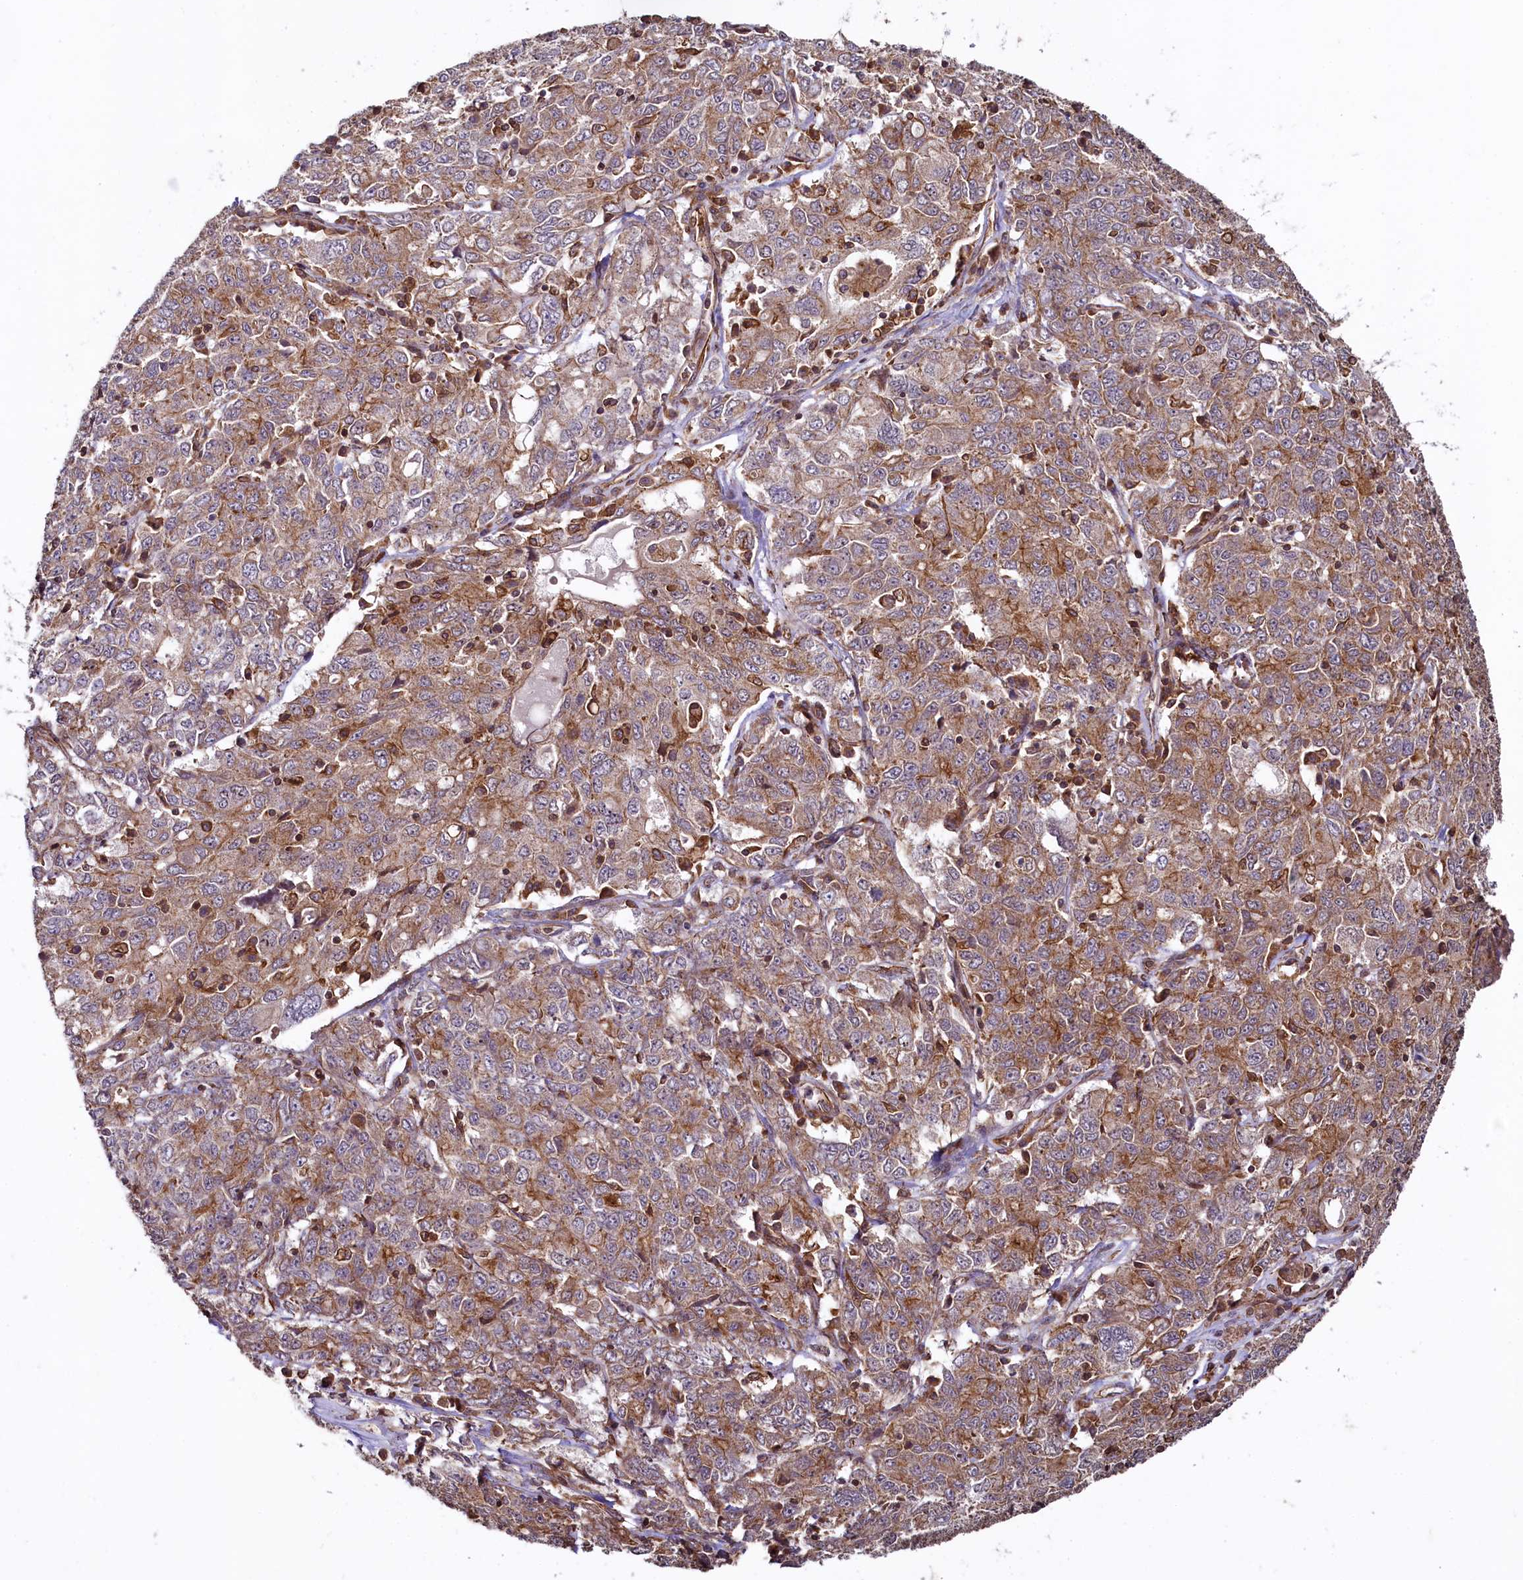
{"staining": {"intensity": "moderate", "quantity": ">75%", "location": "cytoplasmic/membranous"}, "tissue": "ovarian cancer", "cell_type": "Tumor cells", "image_type": "cancer", "snomed": [{"axis": "morphology", "description": "Carcinoma, endometroid"}, {"axis": "topography", "description": "Ovary"}], "caption": "A micrograph of human endometroid carcinoma (ovarian) stained for a protein exhibits moderate cytoplasmic/membranous brown staining in tumor cells. Using DAB (brown) and hematoxylin (blue) stains, captured at high magnification using brightfield microscopy.", "gene": "SVIP", "patient": {"sex": "female", "age": 62}}